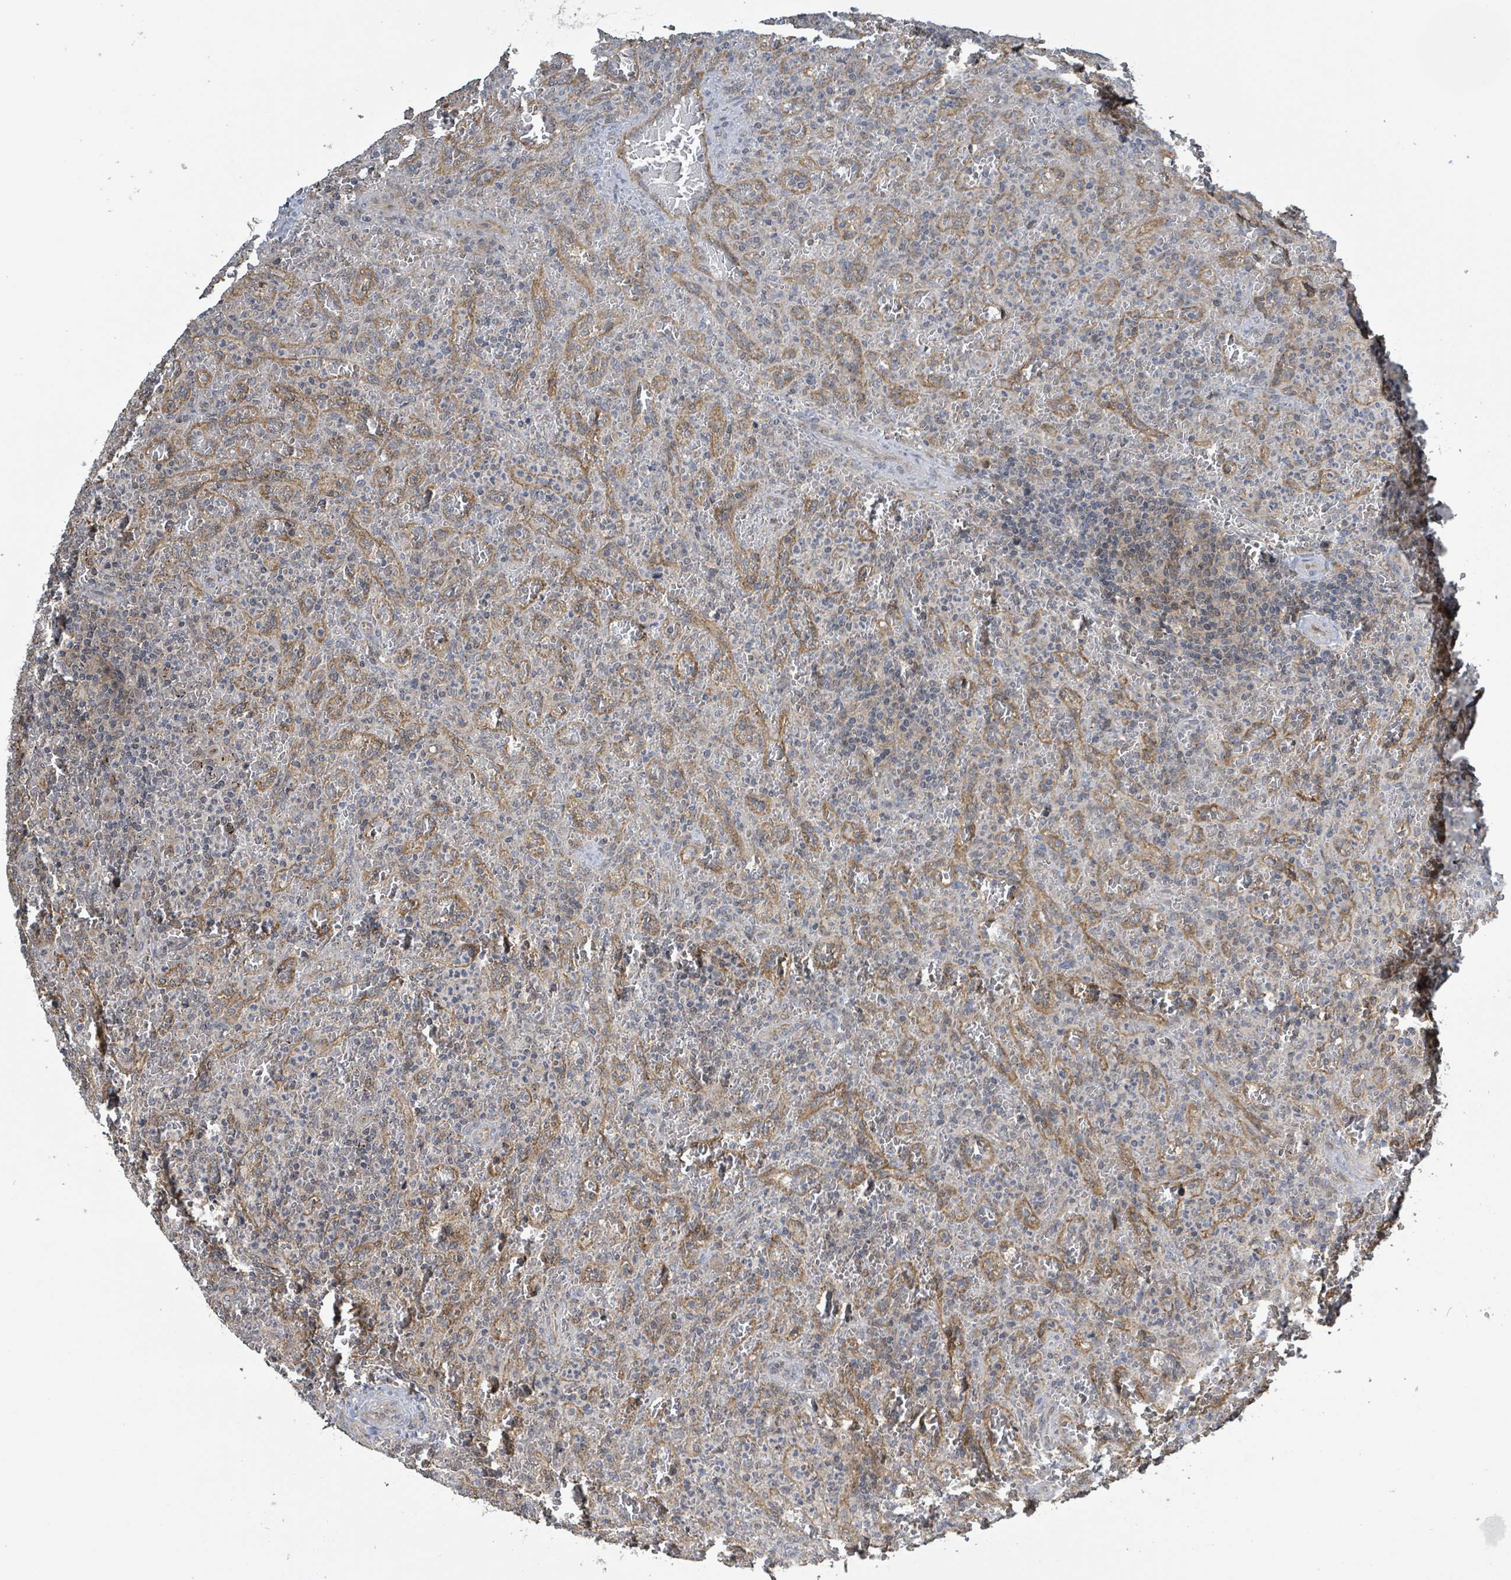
{"staining": {"intensity": "weak", "quantity": "<25%", "location": "cytoplasmic/membranous"}, "tissue": "lymphoma", "cell_type": "Tumor cells", "image_type": "cancer", "snomed": [{"axis": "morphology", "description": "Malignant lymphoma, non-Hodgkin's type, Low grade"}, {"axis": "topography", "description": "Spleen"}], "caption": "A photomicrograph of lymphoma stained for a protein exhibits no brown staining in tumor cells.", "gene": "CCDC121", "patient": {"sex": "female", "age": 64}}